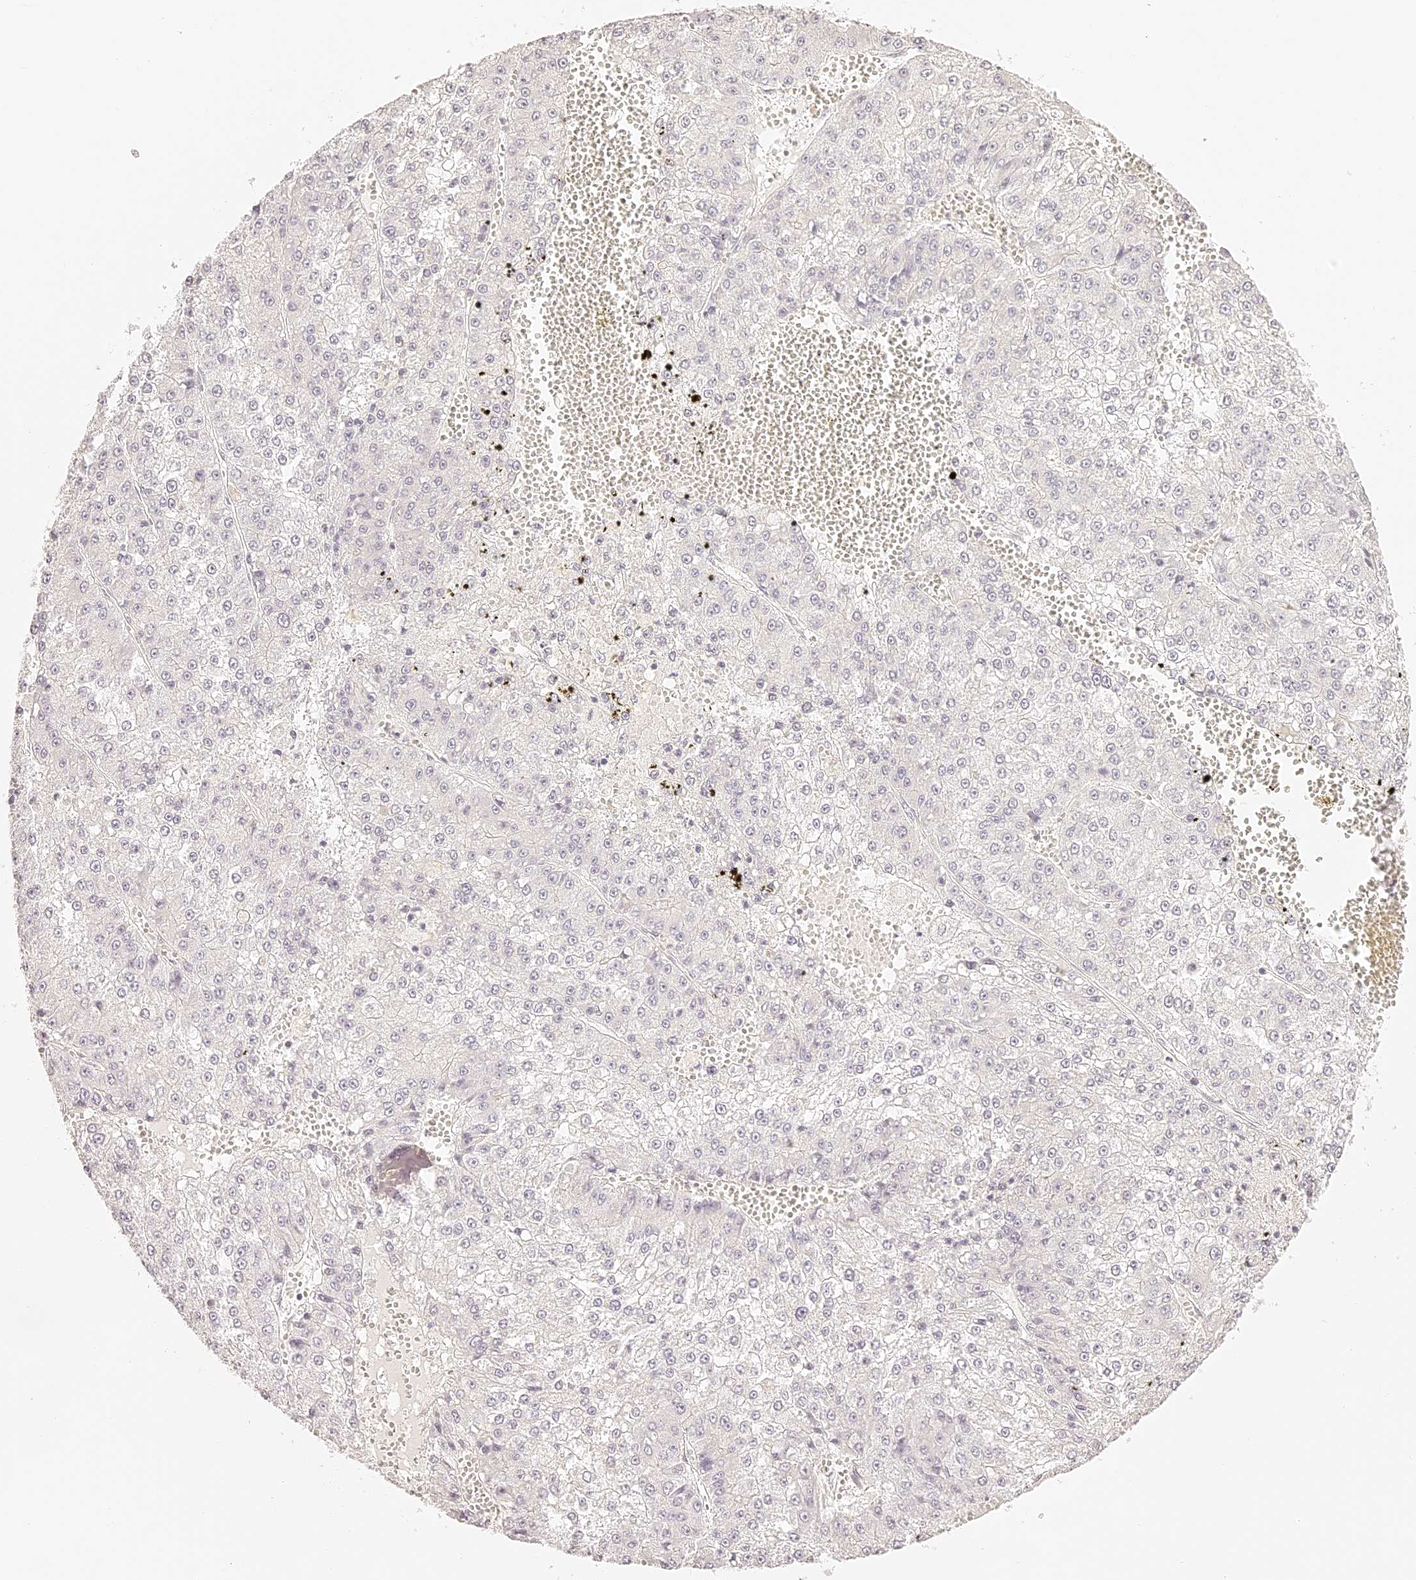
{"staining": {"intensity": "negative", "quantity": "none", "location": "none"}, "tissue": "liver cancer", "cell_type": "Tumor cells", "image_type": "cancer", "snomed": [{"axis": "morphology", "description": "Carcinoma, Hepatocellular, NOS"}, {"axis": "topography", "description": "Liver"}], "caption": "The immunohistochemistry (IHC) histopathology image has no significant staining in tumor cells of liver cancer tissue.", "gene": "TRIM45", "patient": {"sex": "female", "age": 73}}